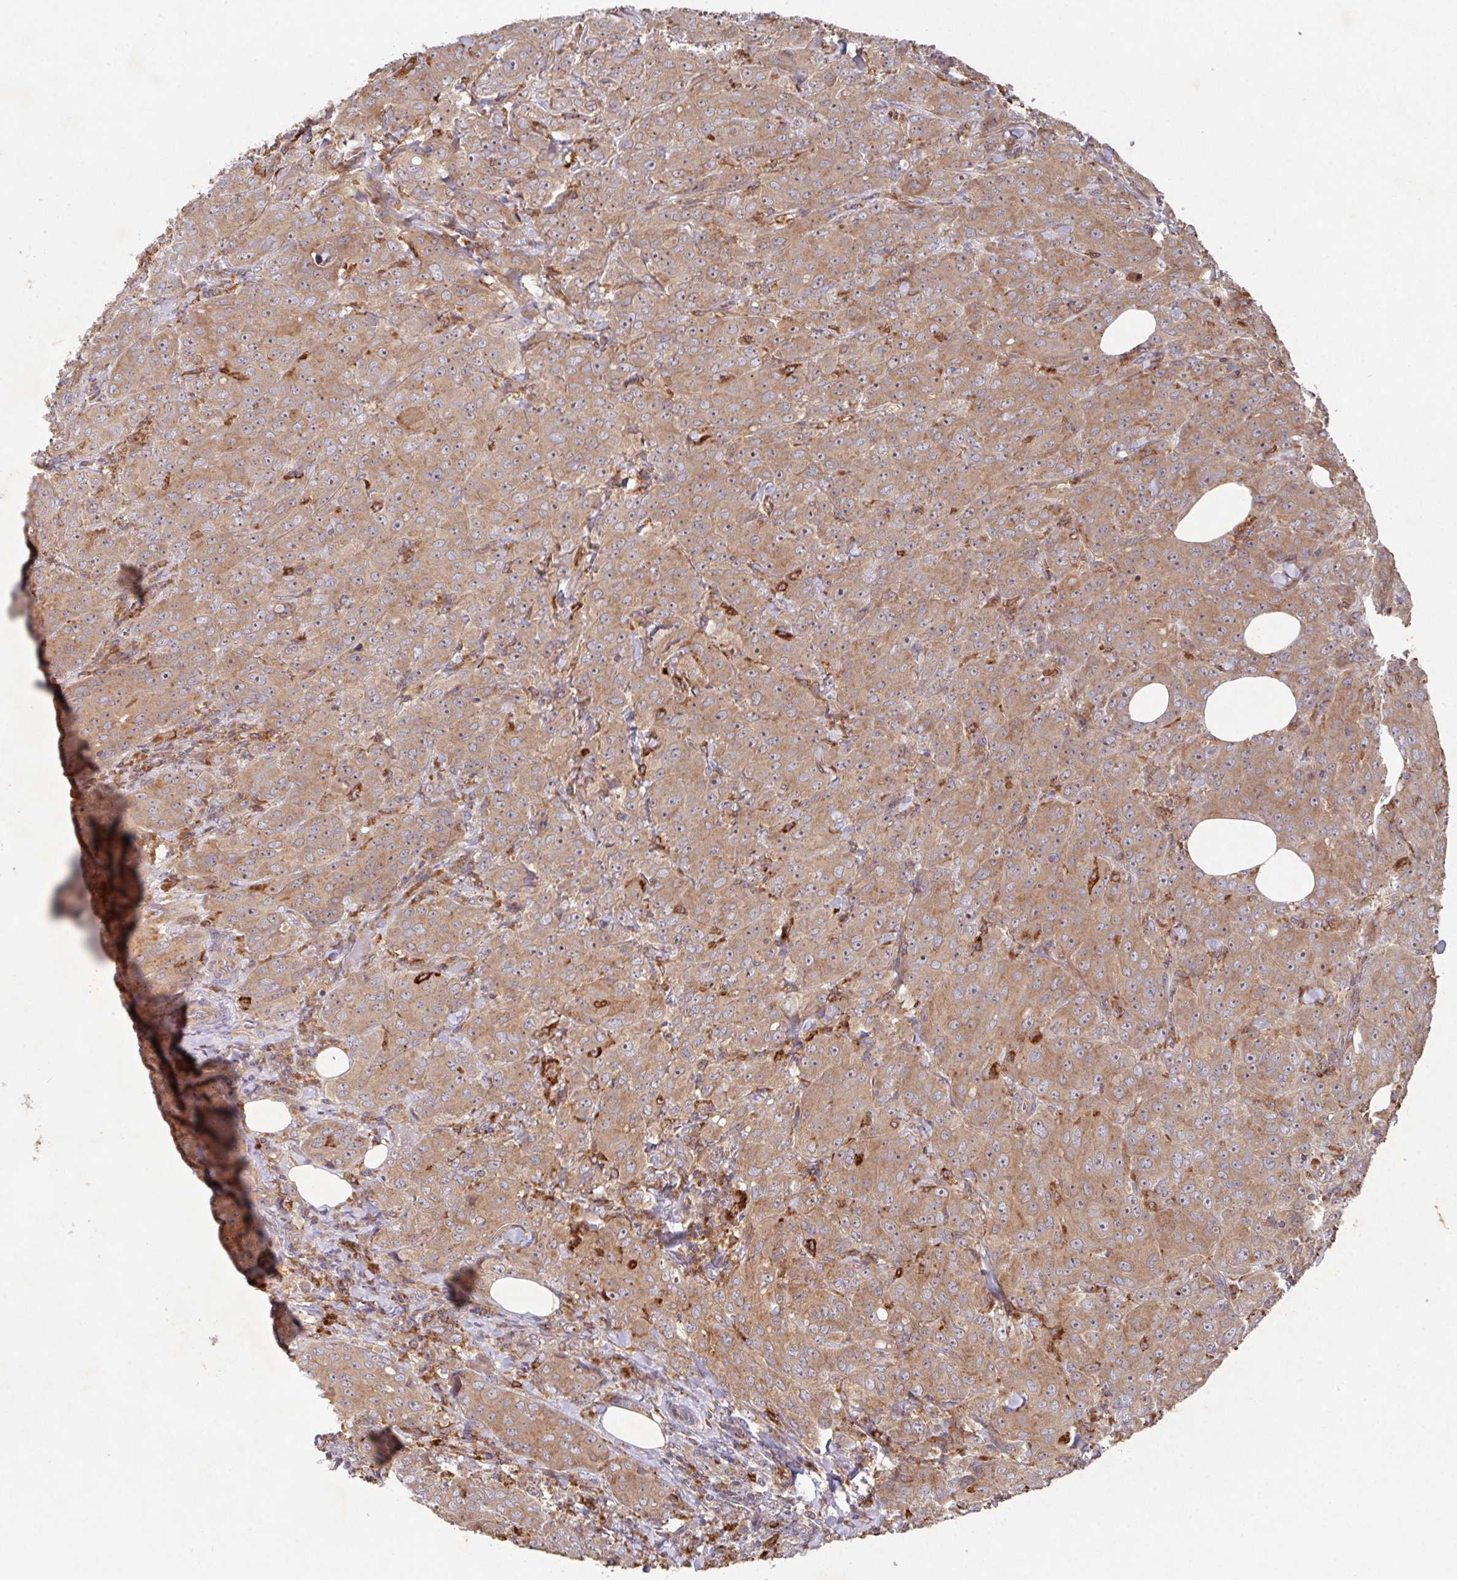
{"staining": {"intensity": "moderate", "quantity": ">75%", "location": "cytoplasmic/membranous"}, "tissue": "breast cancer", "cell_type": "Tumor cells", "image_type": "cancer", "snomed": [{"axis": "morphology", "description": "Duct carcinoma"}, {"axis": "topography", "description": "Breast"}], "caption": "Breast cancer tissue displays moderate cytoplasmic/membranous expression in approximately >75% of tumor cells", "gene": "TRIM14", "patient": {"sex": "female", "age": 43}}